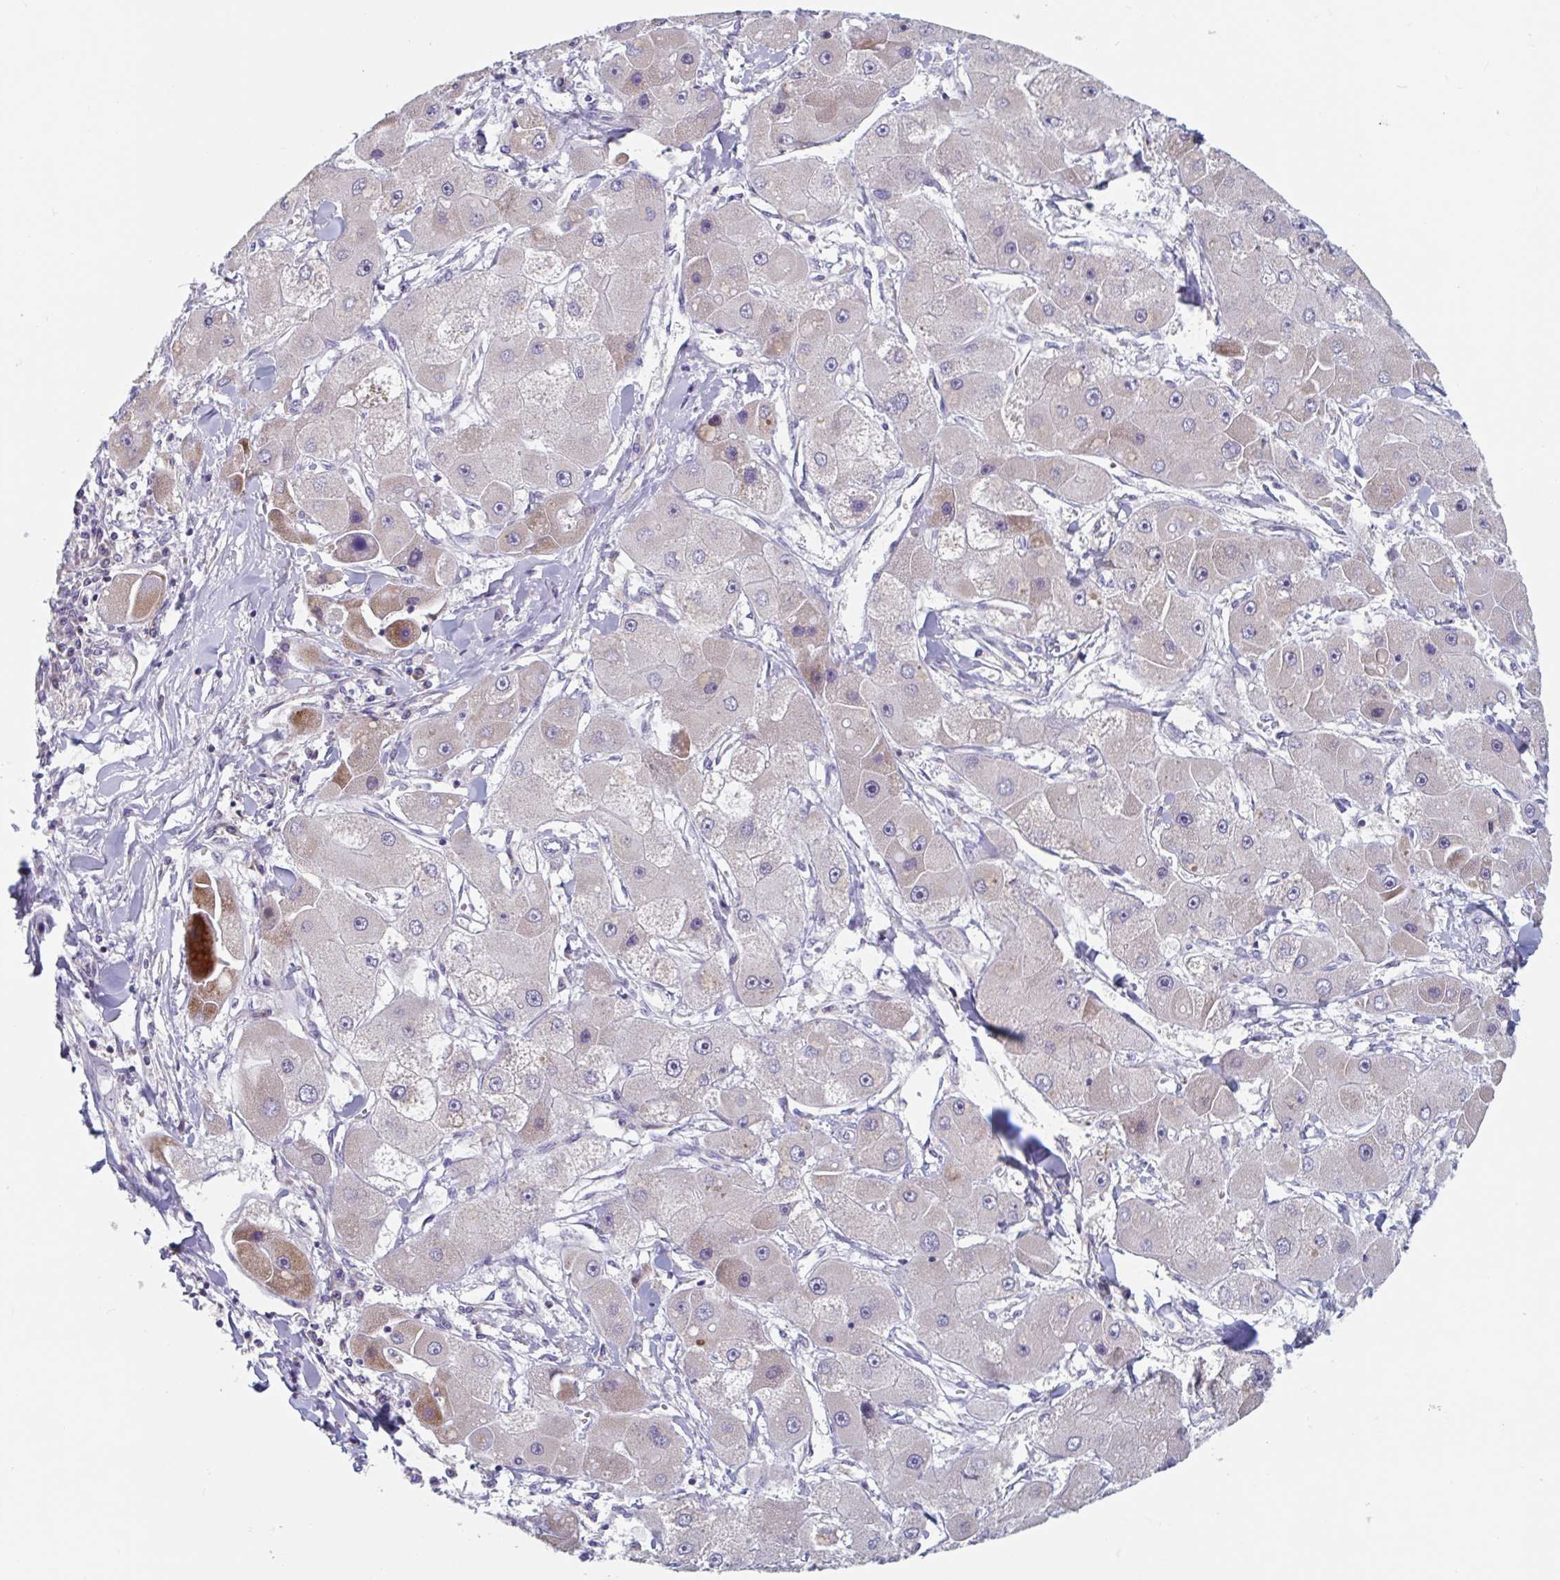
{"staining": {"intensity": "moderate", "quantity": "<25%", "location": "cytoplasmic/membranous"}, "tissue": "liver cancer", "cell_type": "Tumor cells", "image_type": "cancer", "snomed": [{"axis": "morphology", "description": "Carcinoma, Hepatocellular, NOS"}, {"axis": "topography", "description": "Liver"}], "caption": "Moderate cytoplasmic/membranous protein expression is present in about <25% of tumor cells in liver hepatocellular carcinoma.", "gene": "MRPL53", "patient": {"sex": "male", "age": 24}}